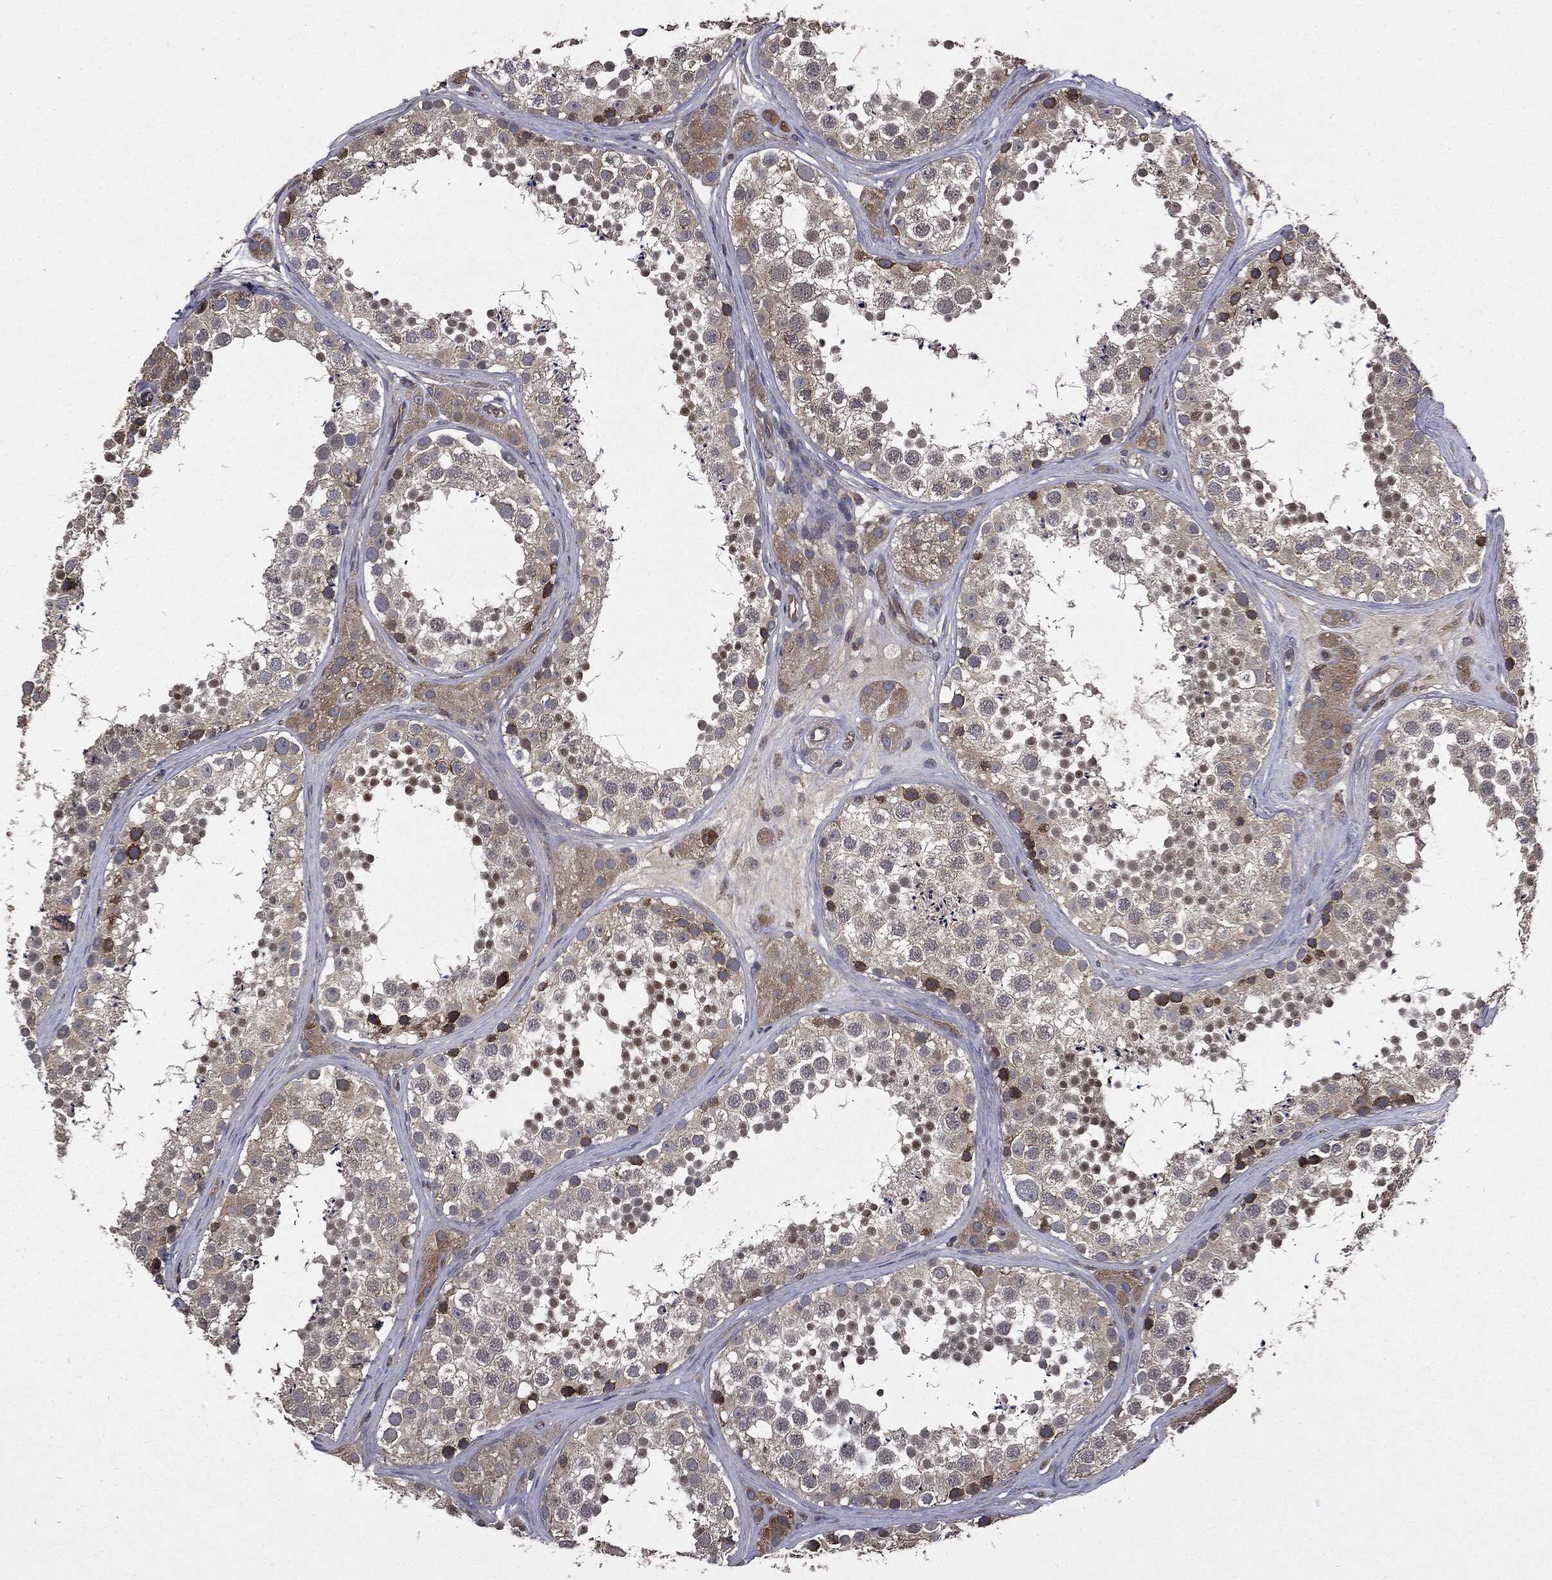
{"staining": {"intensity": "strong", "quantity": "<25%", "location": "nuclear"}, "tissue": "testis", "cell_type": "Cells in seminiferous ducts", "image_type": "normal", "snomed": [{"axis": "morphology", "description": "Normal tissue, NOS"}, {"axis": "topography", "description": "Testis"}], "caption": "Immunohistochemical staining of unremarkable human testis reveals strong nuclear protein staining in approximately <25% of cells in seminiferous ducts.", "gene": "PLOD3", "patient": {"sex": "male", "age": 41}}